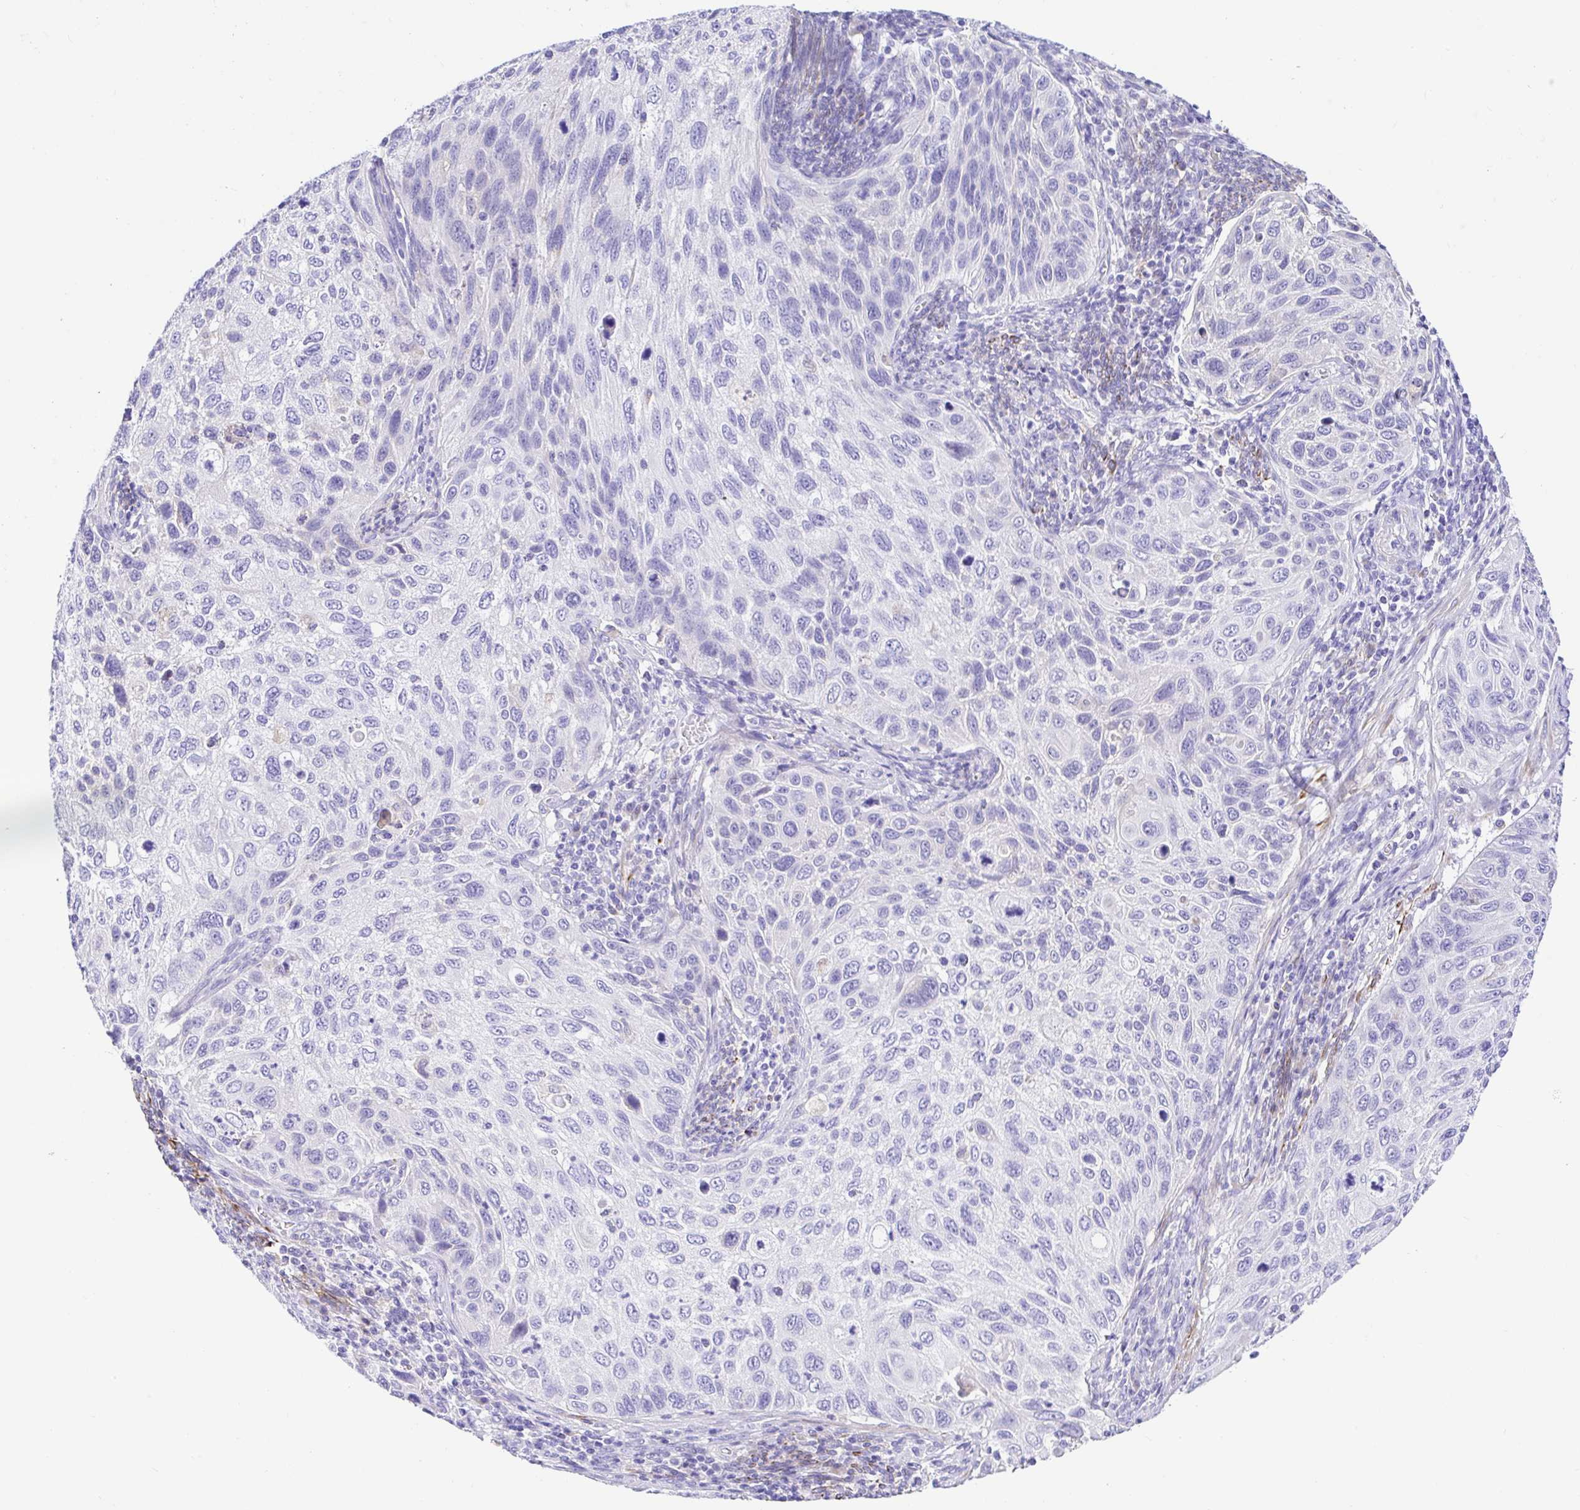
{"staining": {"intensity": "negative", "quantity": "none", "location": "none"}, "tissue": "cervical cancer", "cell_type": "Tumor cells", "image_type": "cancer", "snomed": [{"axis": "morphology", "description": "Squamous cell carcinoma, NOS"}, {"axis": "topography", "description": "Cervix"}], "caption": "This is an immunohistochemistry (IHC) micrograph of human cervical cancer (squamous cell carcinoma). There is no staining in tumor cells.", "gene": "BACE2", "patient": {"sex": "female", "age": 70}}